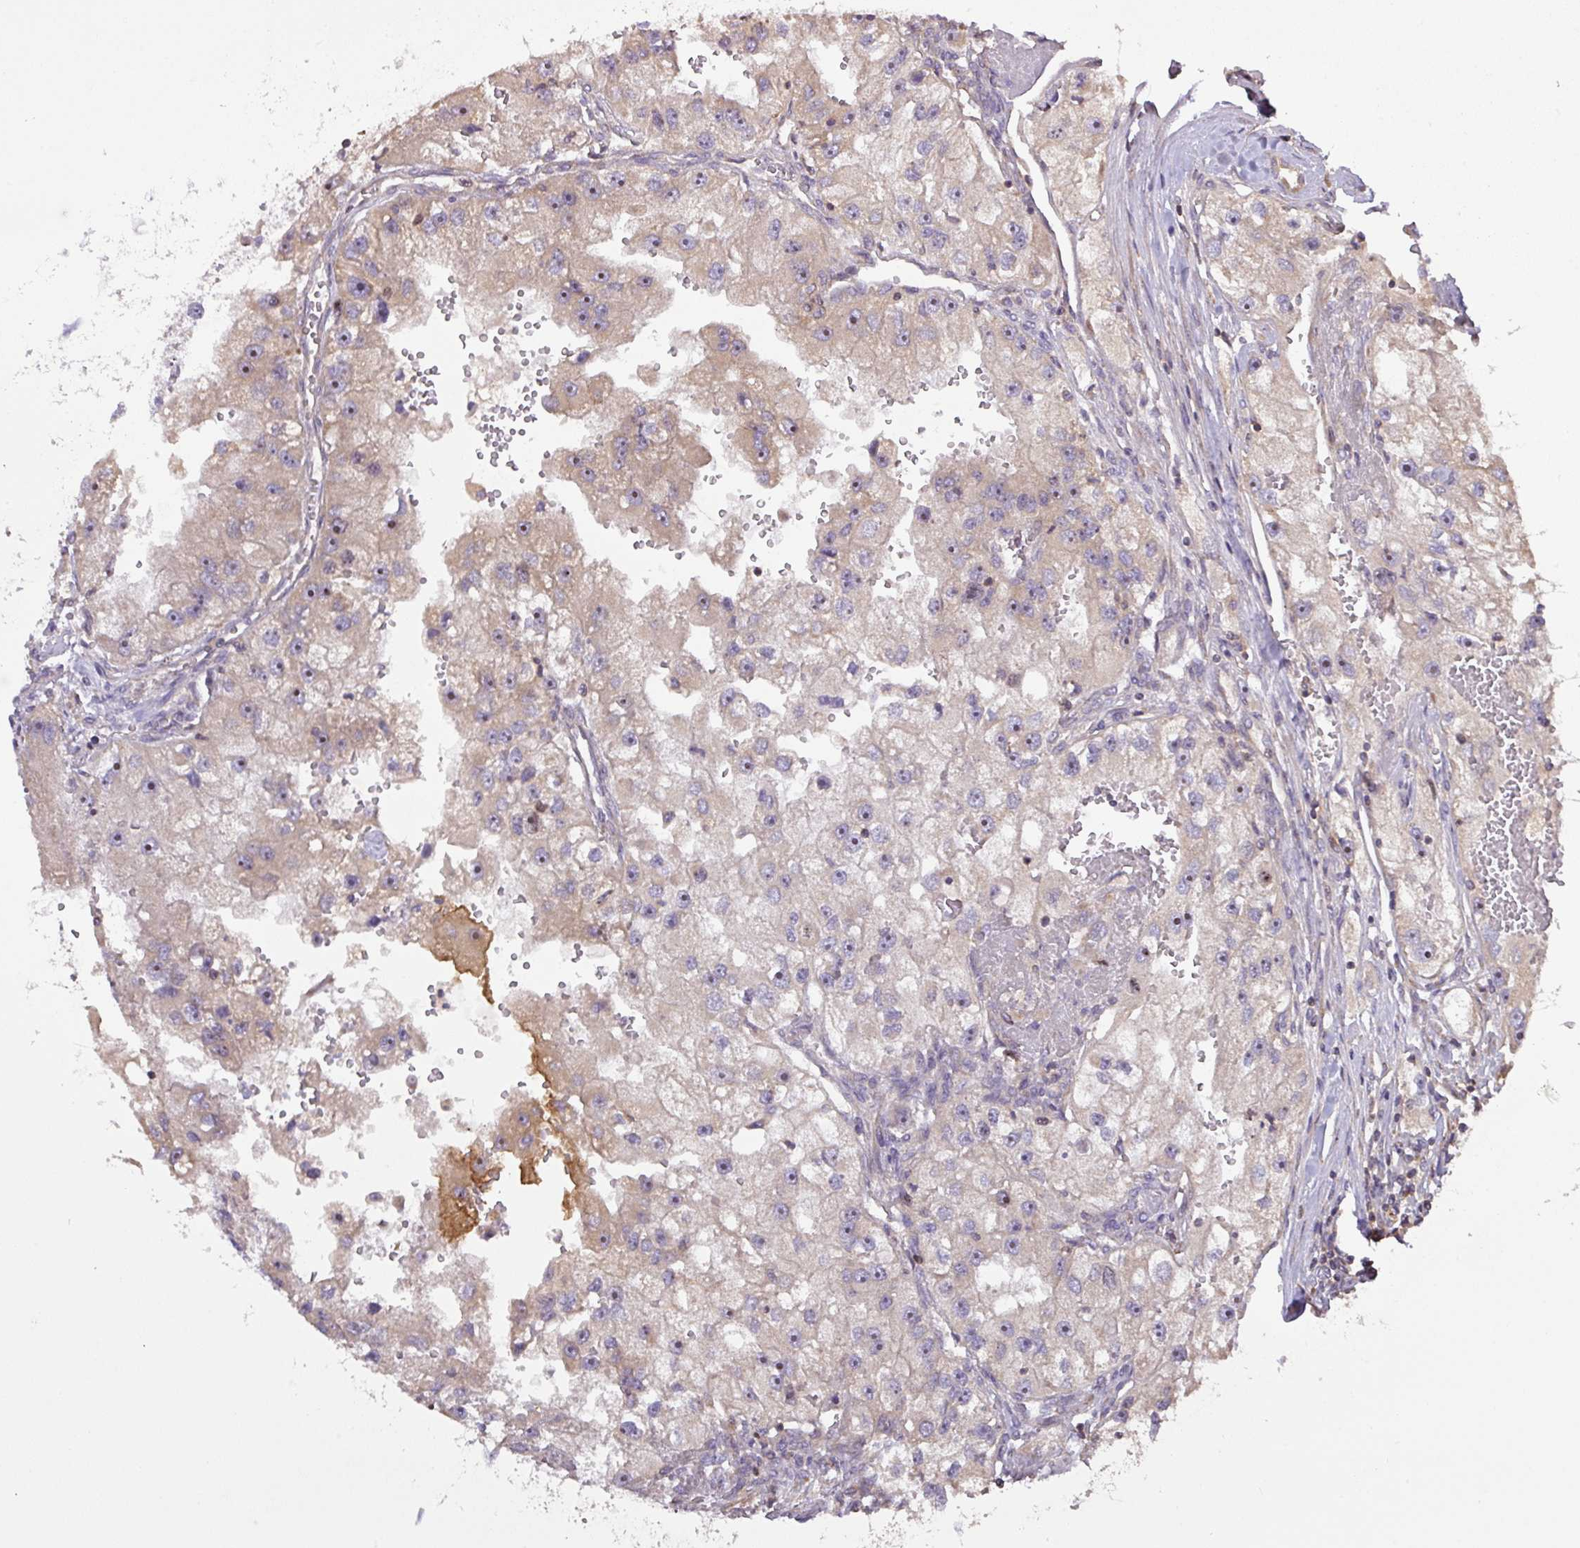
{"staining": {"intensity": "moderate", "quantity": "<25%", "location": "nuclear"}, "tissue": "renal cancer", "cell_type": "Tumor cells", "image_type": "cancer", "snomed": [{"axis": "morphology", "description": "Adenocarcinoma, NOS"}, {"axis": "topography", "description": "Kidney"}], "caption": "Immunohistochemical staining of renal cancer exhibits low levels of moderate nuclear protein positivity in about <25% of tumor cells.", "gene": "VENTX", "patient": {"sex": "male", "age": 63}}